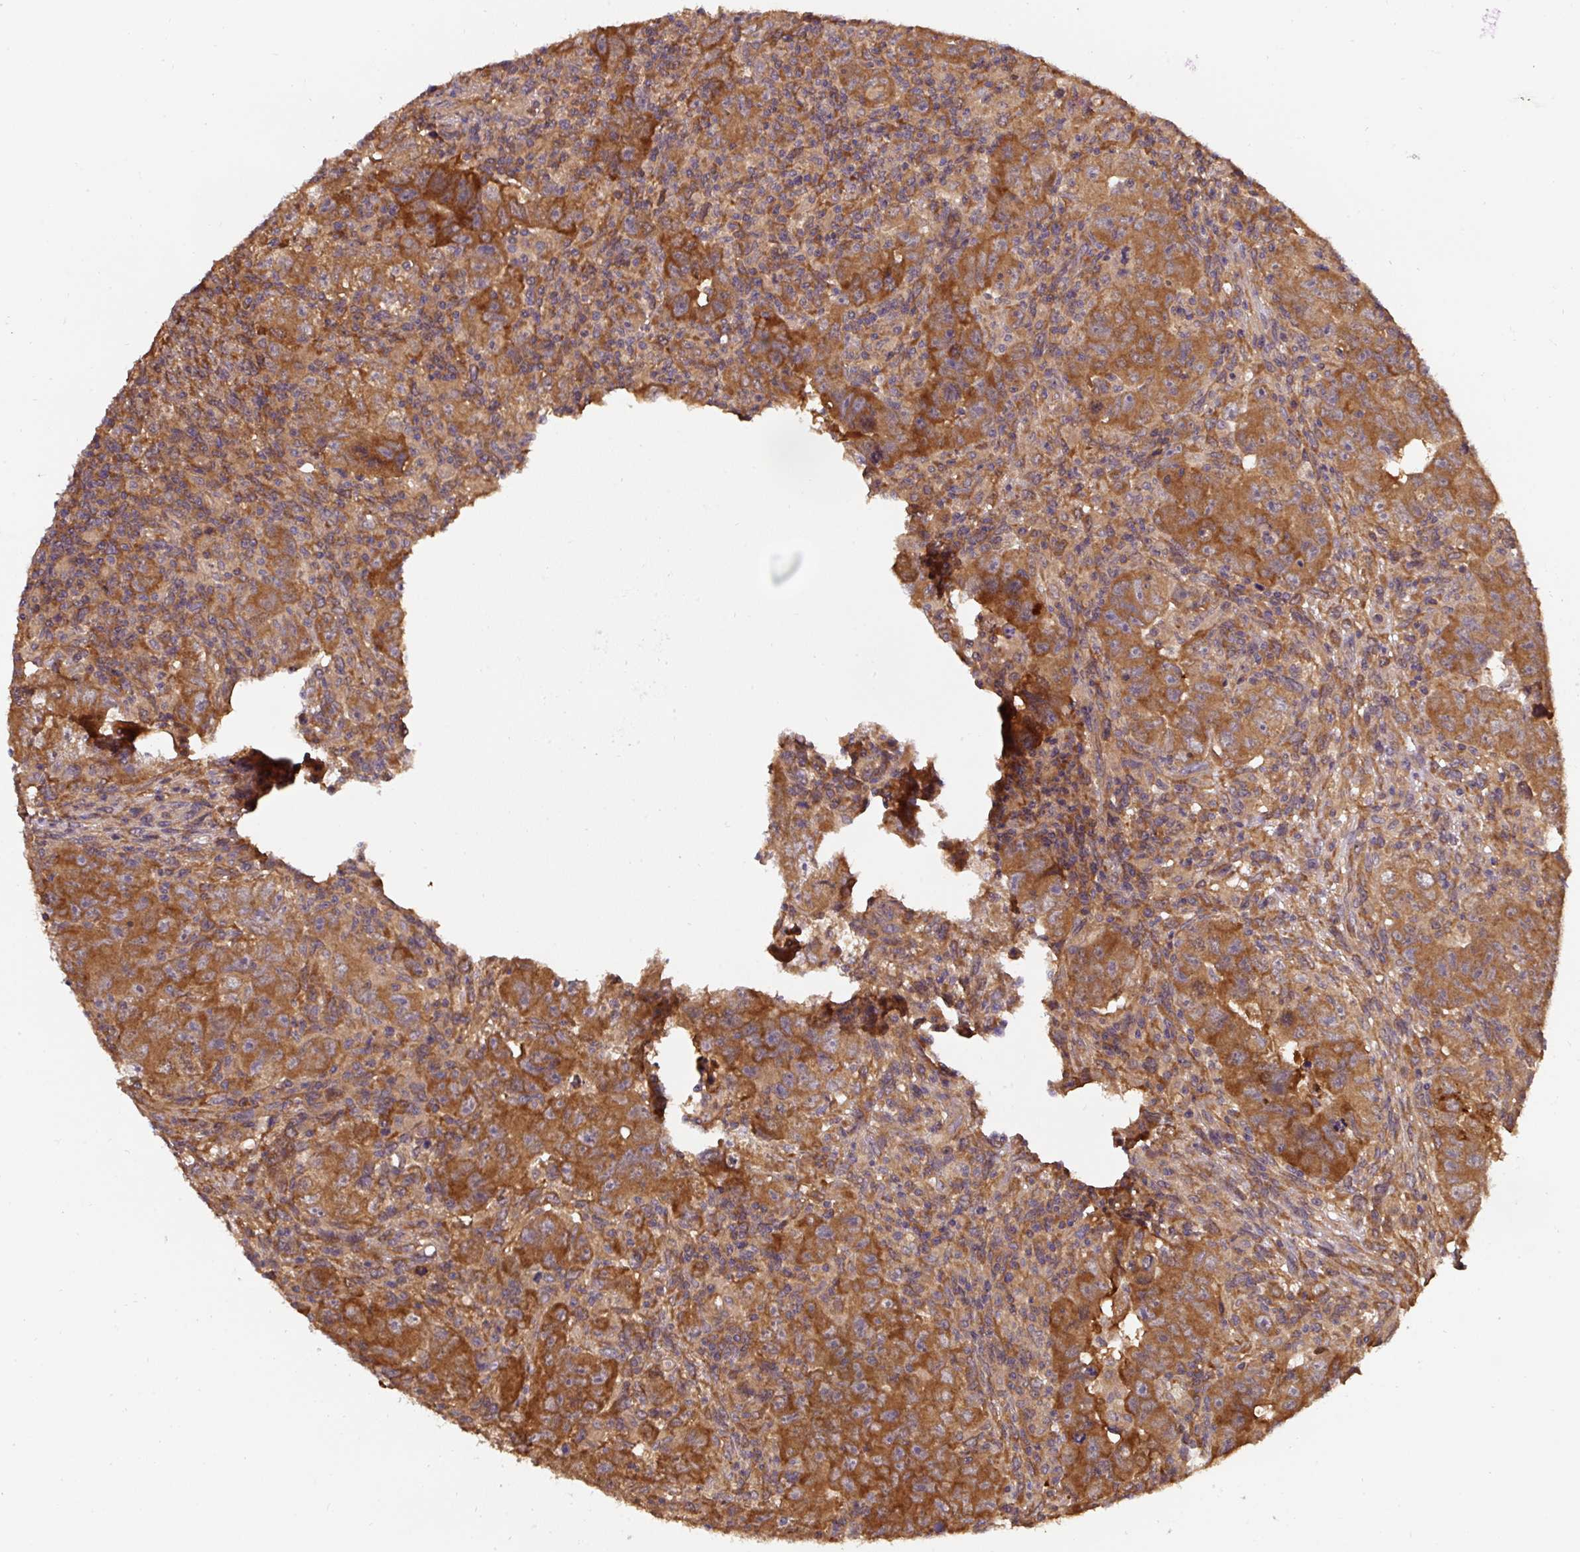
{"staining": {"intensity": "strong", "quantity": ">75%", "location": "cytoplasmic/membranous"}, "tissue": "testis cancer", "cell_type": "Tumor cells", "image_type": "cancer", "snomed": [{"axis": "morphology", "description": "Carcinoma, Embryonal, NOS"}, {"axis": "topography", "description": "Testis"}], "caption": "Immunohistochemistry (IHC) photomicrograph of neoplastic tissue: human testis cancer (embryonal carcinoma) stained using immunohistochemistry exhibits high levels of strong protein expression localized specifically in the cytoplasmic/membranous of tumor cells, appearing as a cytoplasmic/membranous brown color.", "gene": "ST13", "patient": {"sex": "male", "age": 24}}